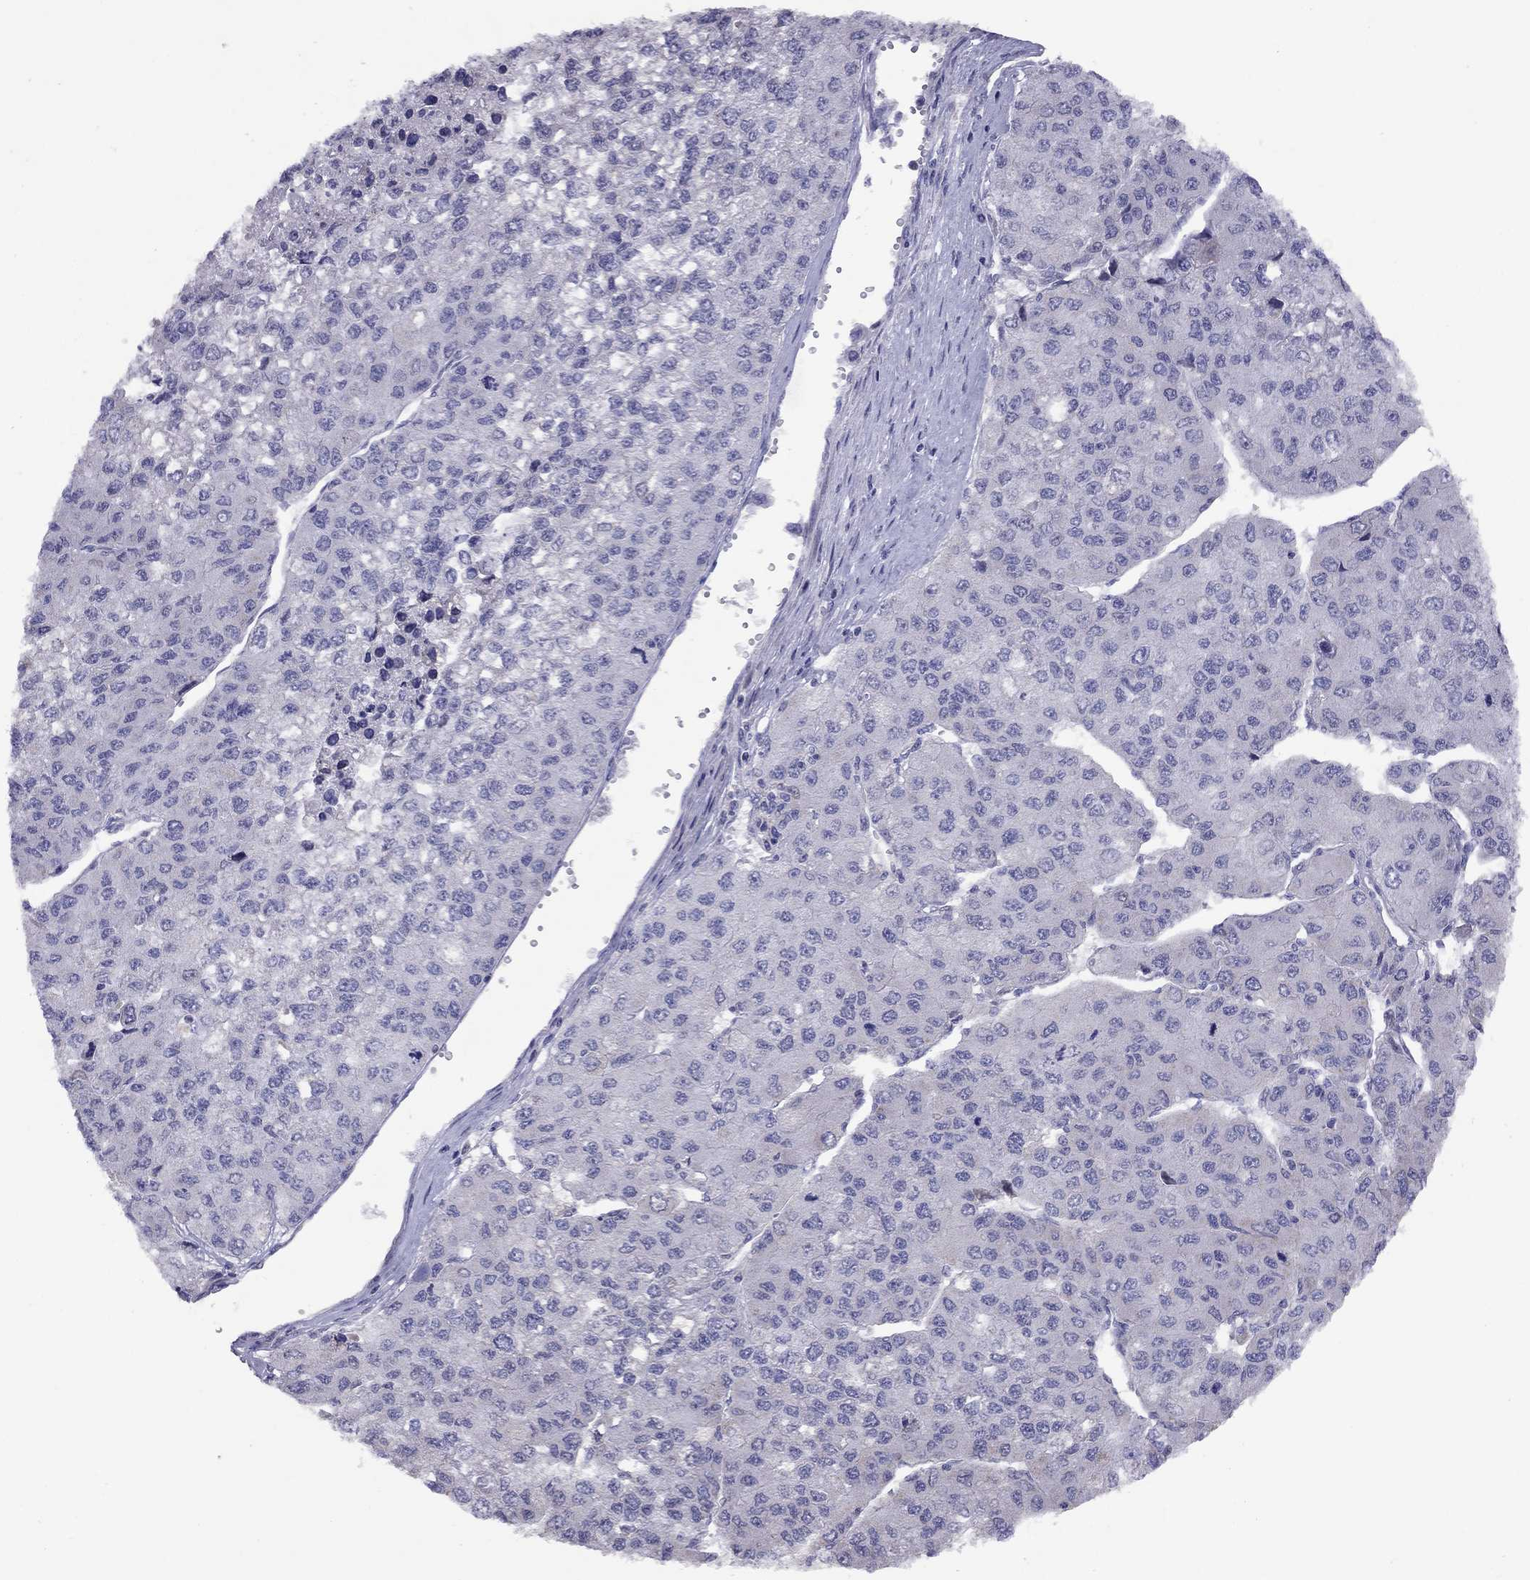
{"staining": {"intensity": "negative", "quantity": "none", "location": "none"}, "tissue": "liver cancer", "cell_type": "Tumor cells", "image_type": "cancer", "snomed": [{"axis": "morphology", "description": "Carcinoma, Hepatocellular, NOS"}, {"axis": "topography", "description": "Liver"}], "caption": "This is a histopathology image of immunohistochemistry (IHC) staining of liver hepatocellular carcinoma, which shows no expression in tumor cells.", "gene": "SYTL2", "patient": {"sex": "female", "age": 66}}